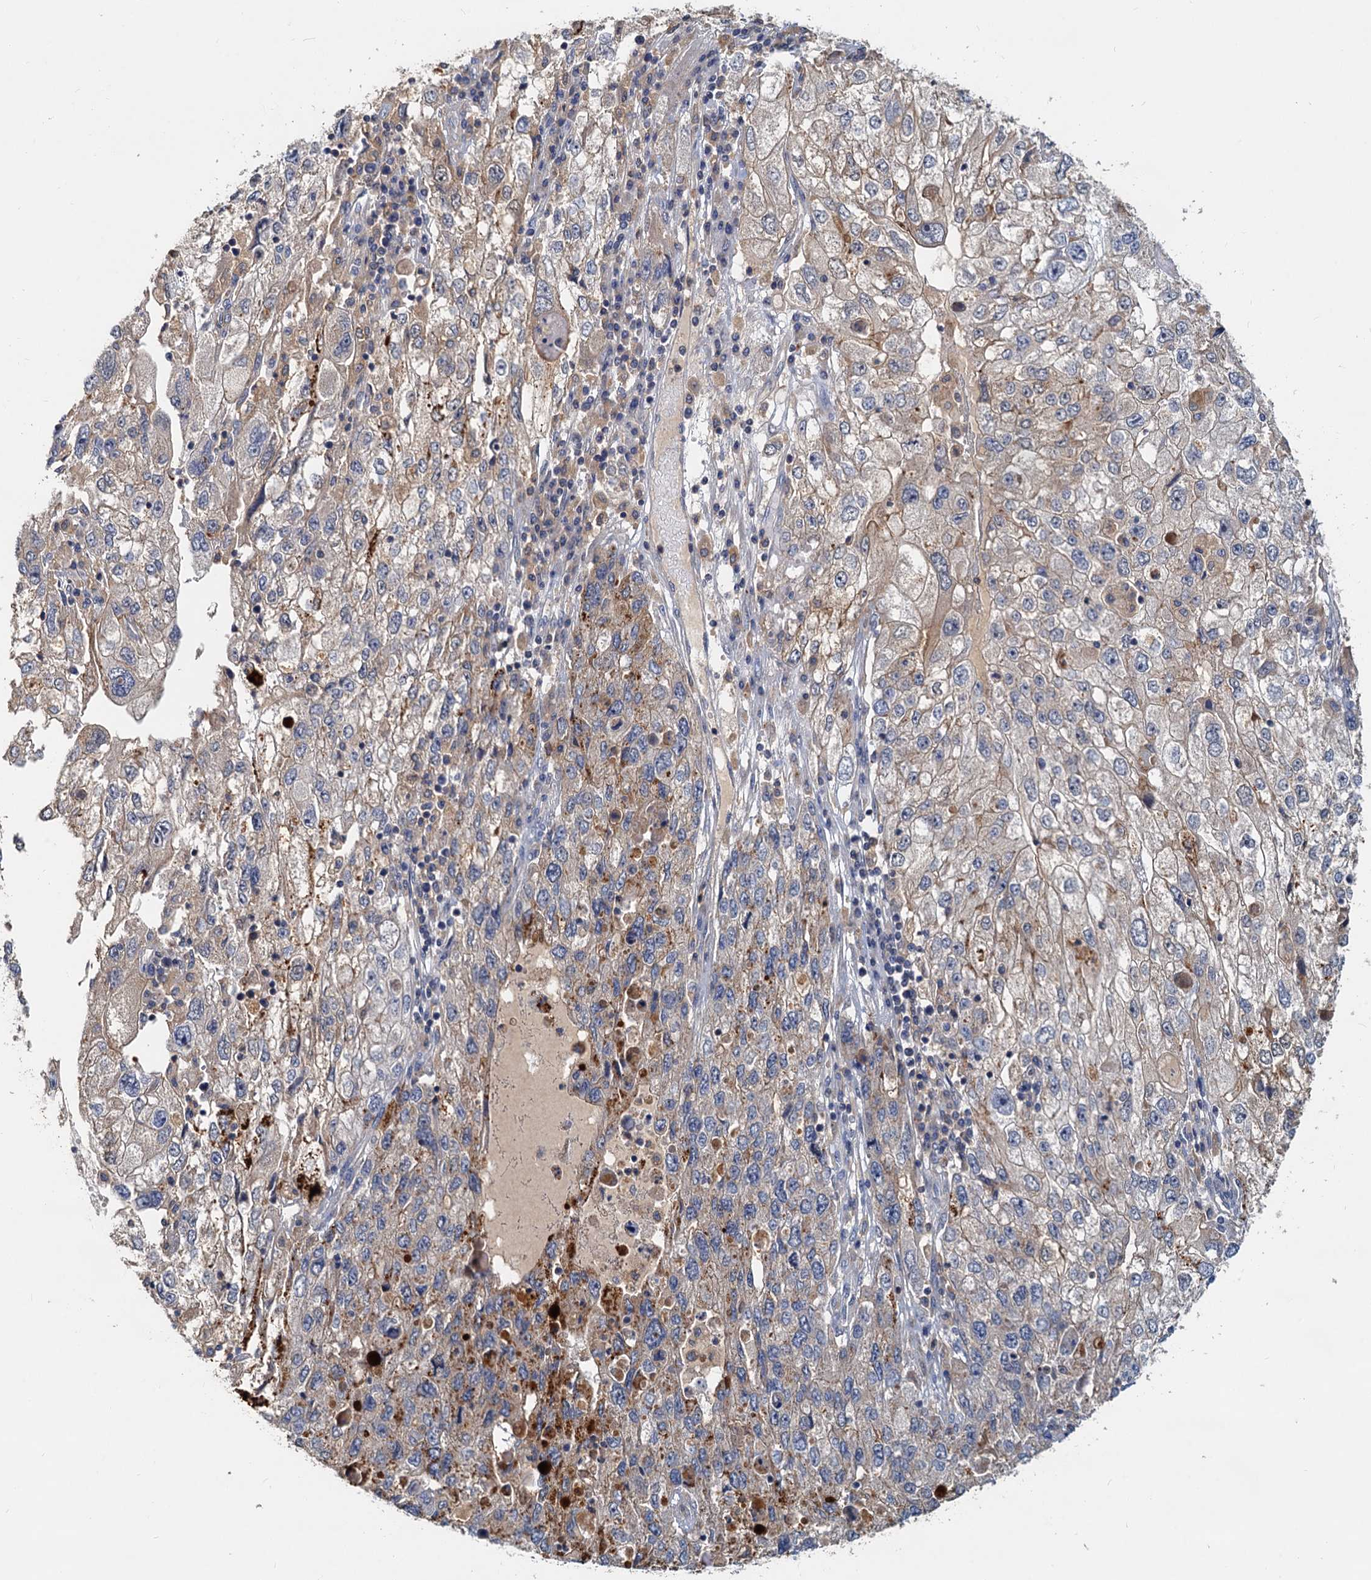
{"staining": {"intensity": "weak", "quantity": "25%-75%", "location": "cytoplasmic/membranous"}, "tissue": "endometrial cancer", "cell_type": "Tumor cells", "image_type": "cancer", "snomed": [{"axis": "morphology", "description": "Adenocarcinoma, NOS"}, {"axis": "topography", "description": "Endometrium"}], "caption": "Immunohistochemical staining of human adenocarcinoma (endometrial) reveals low levels of weak cytoplasmic/membranous expression in approximately 25%-75% of tumor cells.", "gene": "TOLLIP", "patient": {"sex": "female", "age": 49}}